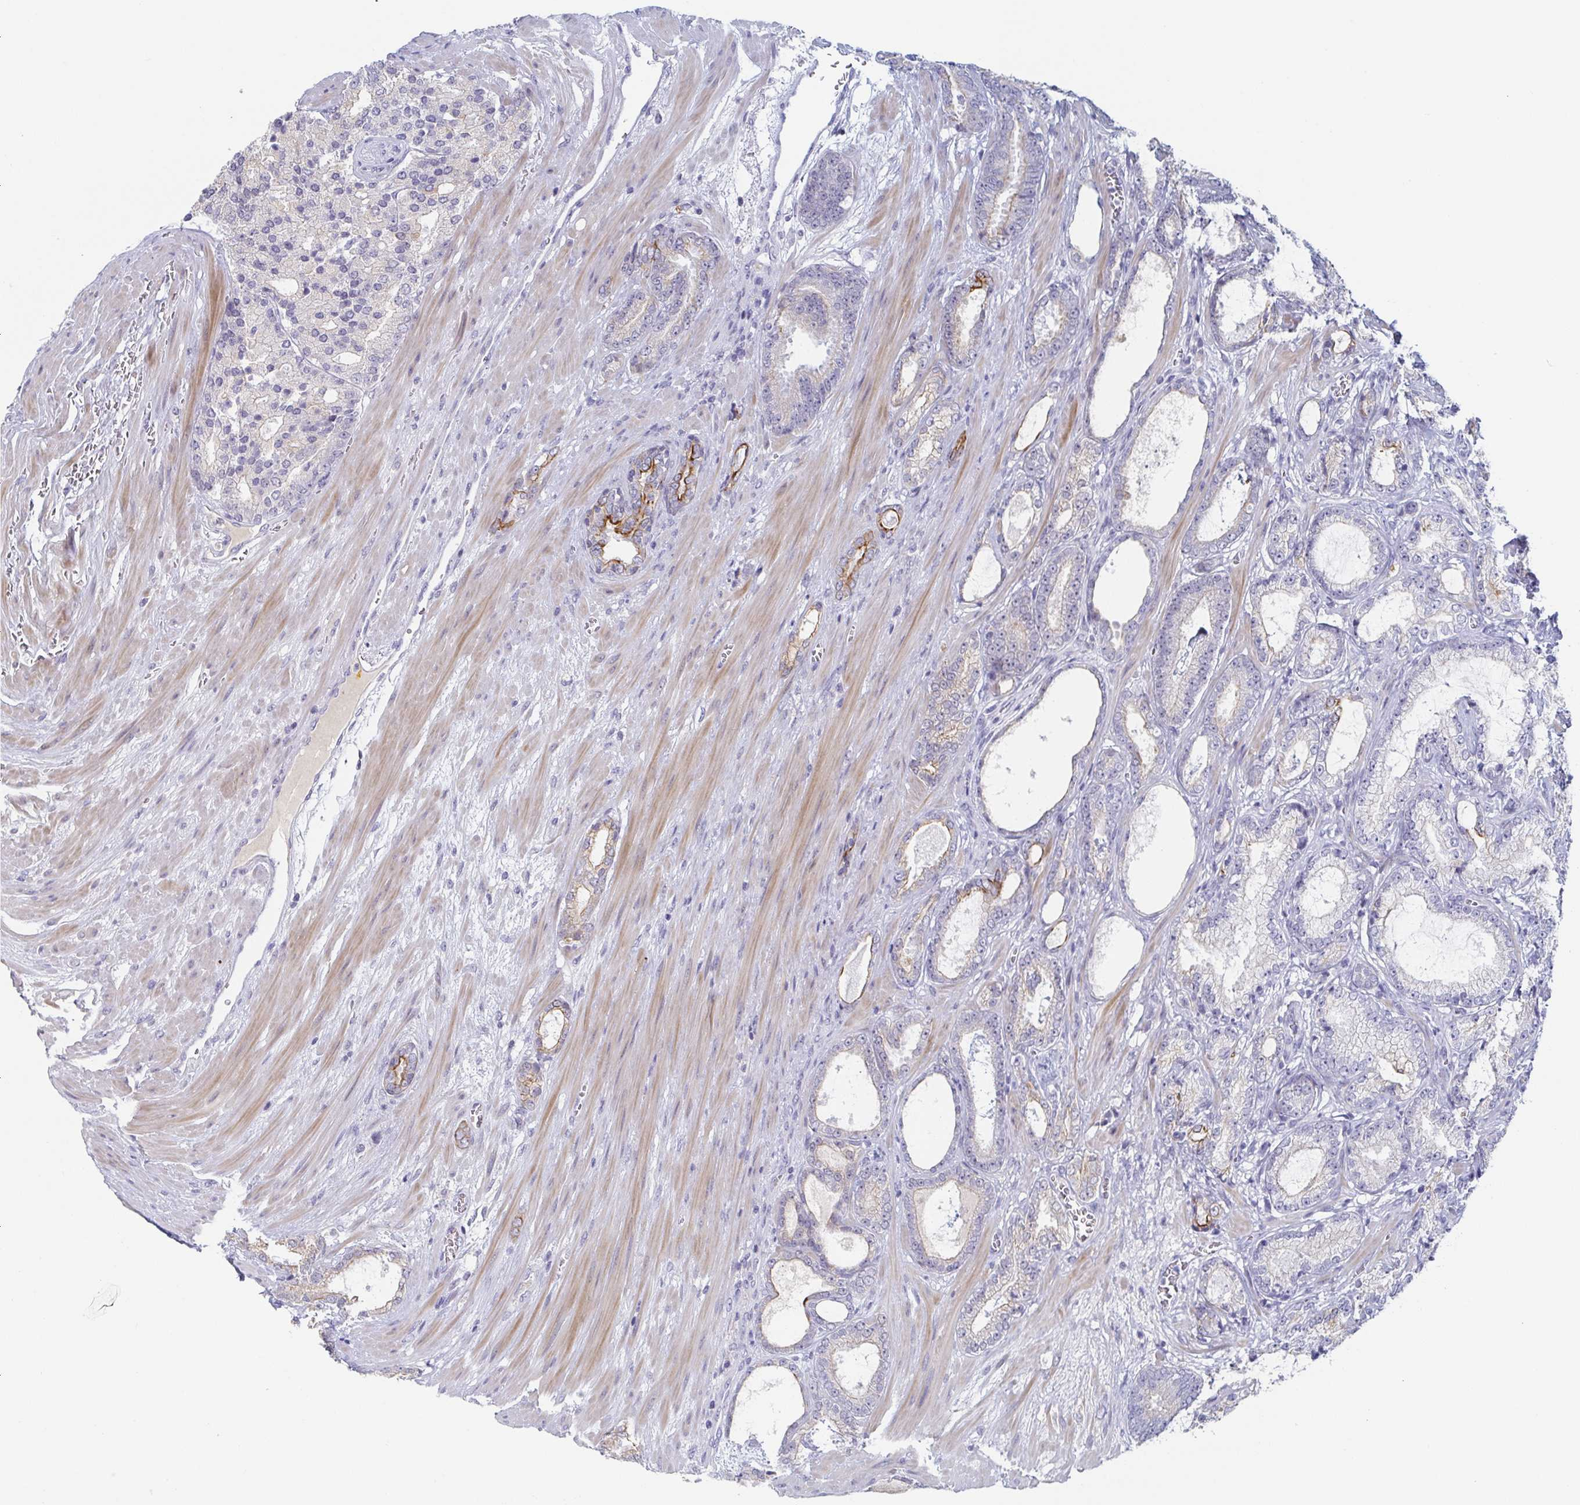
{"staining": {"intensity": "negative", "quantity": "none", "location": "none"}, "tissue": "prostate cancer", "cell_type": "Tumor cells", "image_type": "cancer", "snomed": [{"axis": "morphology", "description": "Adenocarcinoma, High grade"}, {"axis": "topography", "description": "Prostate"}], "caption": "Human prostate adenocarcinoma (high-grade) stained for a protein using IHC demonstrates no expression in tumor cells.", "gene": "RHOV", "patient": {"sex": "male", "age": 64}}